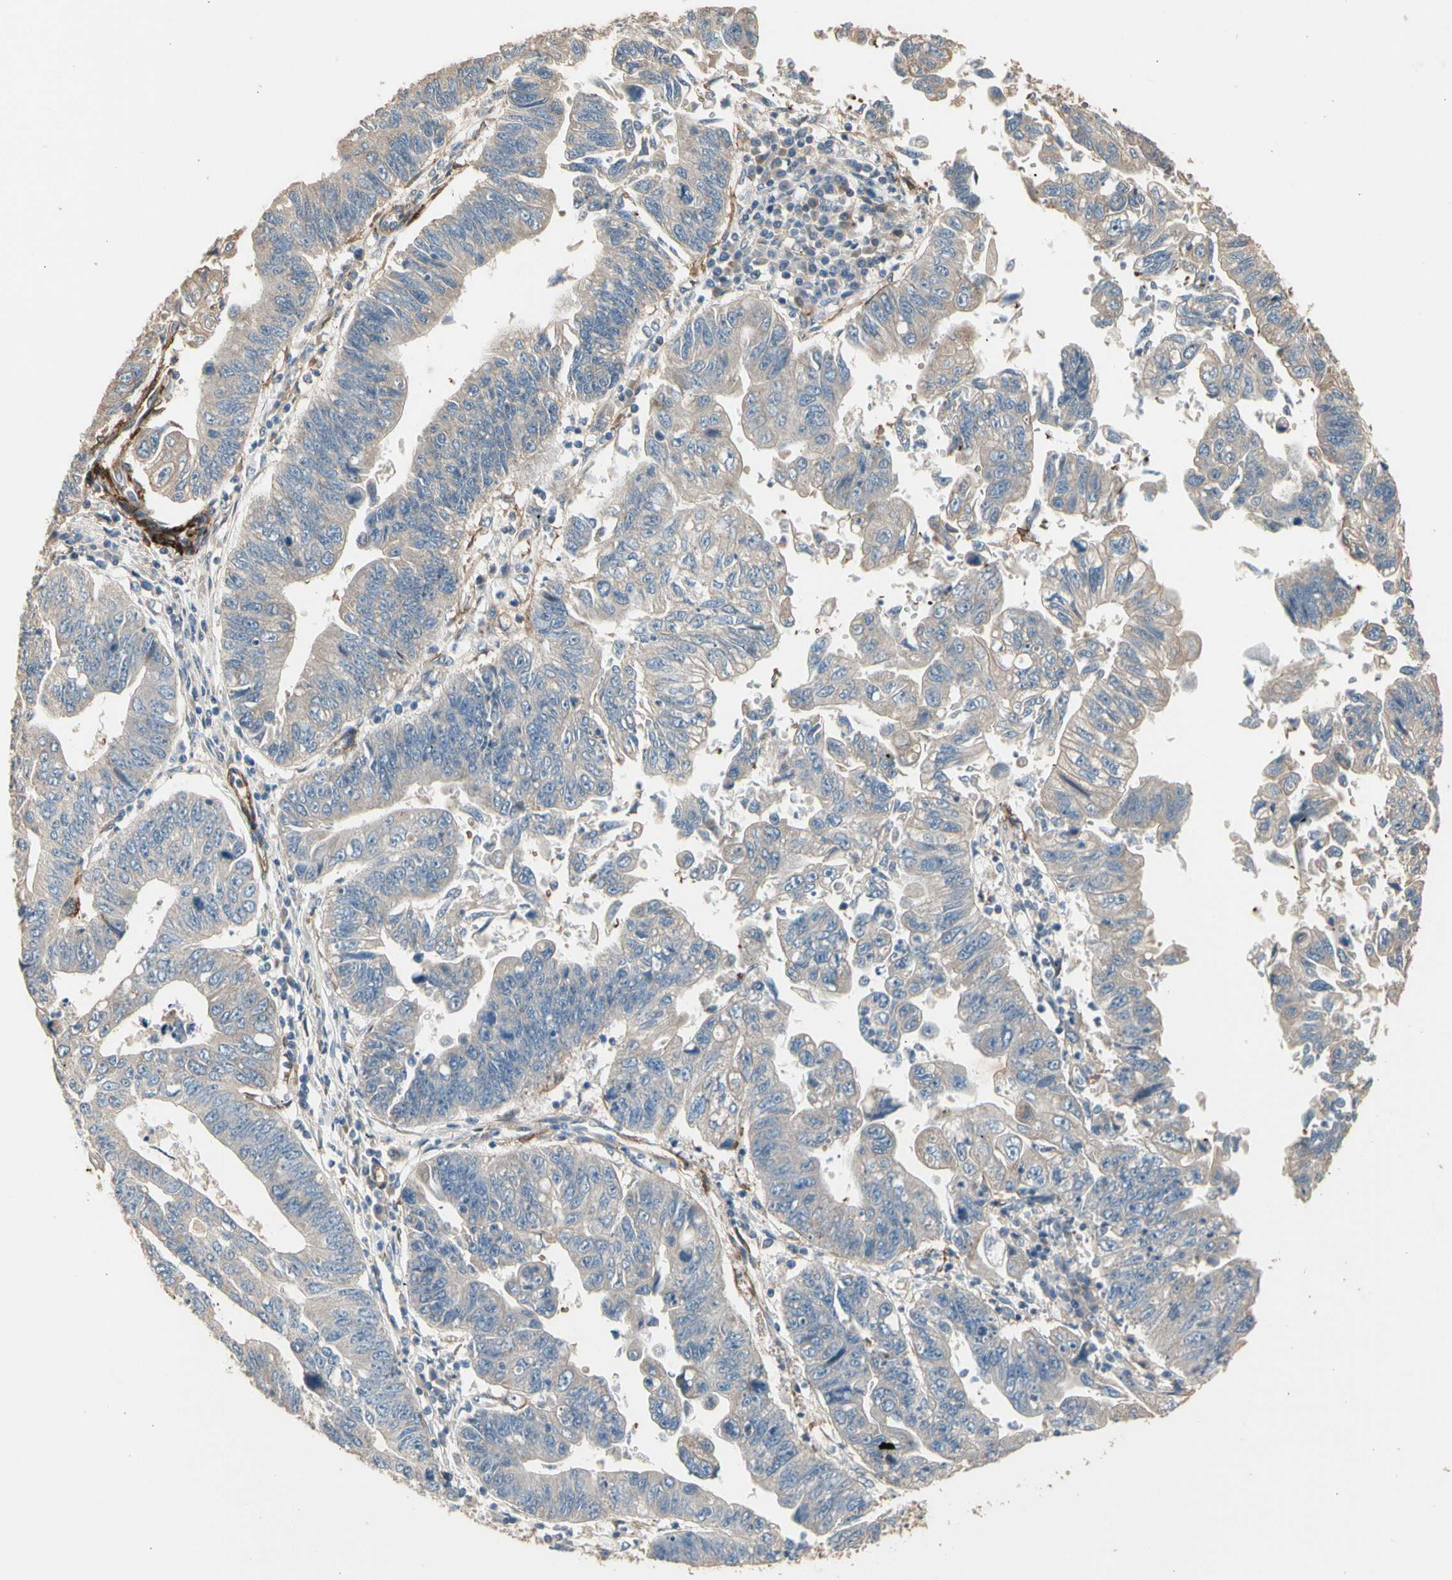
{"staining": {"intensity": "weak", "quantity": ">75%", "location": "cytoplasmic/membranous"}, "tissue": "stomach cancer", "cell_type": "Tumor cells", "image_type": "cancer", "snomed": [{"axis": "morphology", "description": "Adenocarcinoma, NOS"}, {"axis": "topography", "description": "Stomach"}], "caption": "Brown immunohistochemical staining in human stomach cancer shows weak cytoplasmic/membranous positivity in about >75% of tumor cells. The staining was performed using DAB to visualize the protein expression in brown, while the nuclei were stained in blue with hematoxylin (Magnification: 20x).", "gene": "SUSD2", "patient": {"sex": "male", "age": 59}}